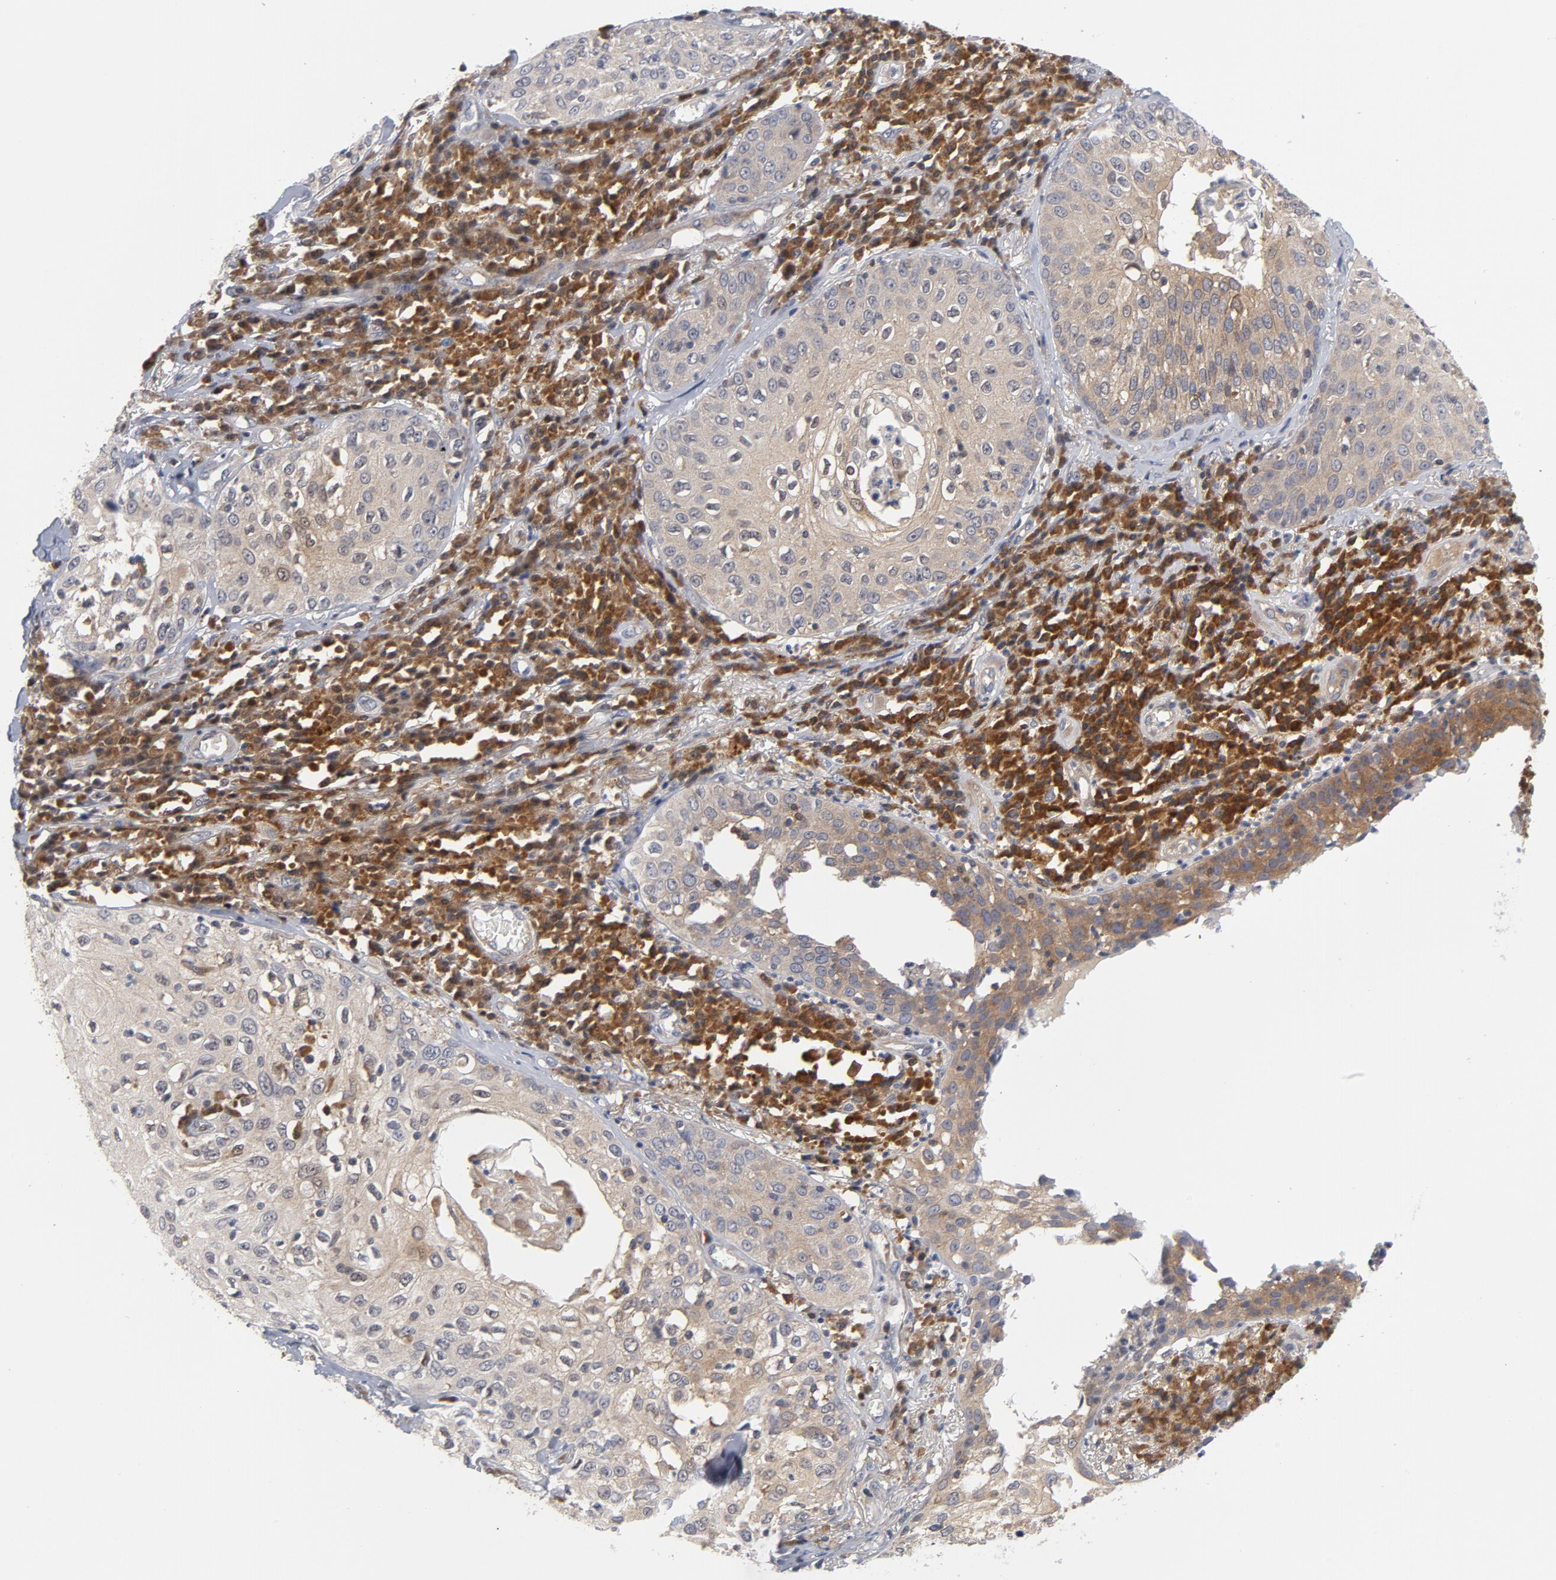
{"staining": {"intensity": "weak", "quantity": "25%-75%", "location": "cytoplasmic/membranous"}, "tissue": "skin cancer", "cell_type": "Tumor cells", "image_type": "cancer", "snomed": [{"axis": "morphology", "description": "Squamous cell carcinoma, NOS"}, {"axis": "topography", "description": "Skin"}], "caption": "Protein expression by IHC displays weak cytoplasmic/membranous expression in approximately 25%-75% of tumor cells in skin squamous cell carcinoma.", "gene": "TRADD", "patient": {"sex": "male", "age": 65}}